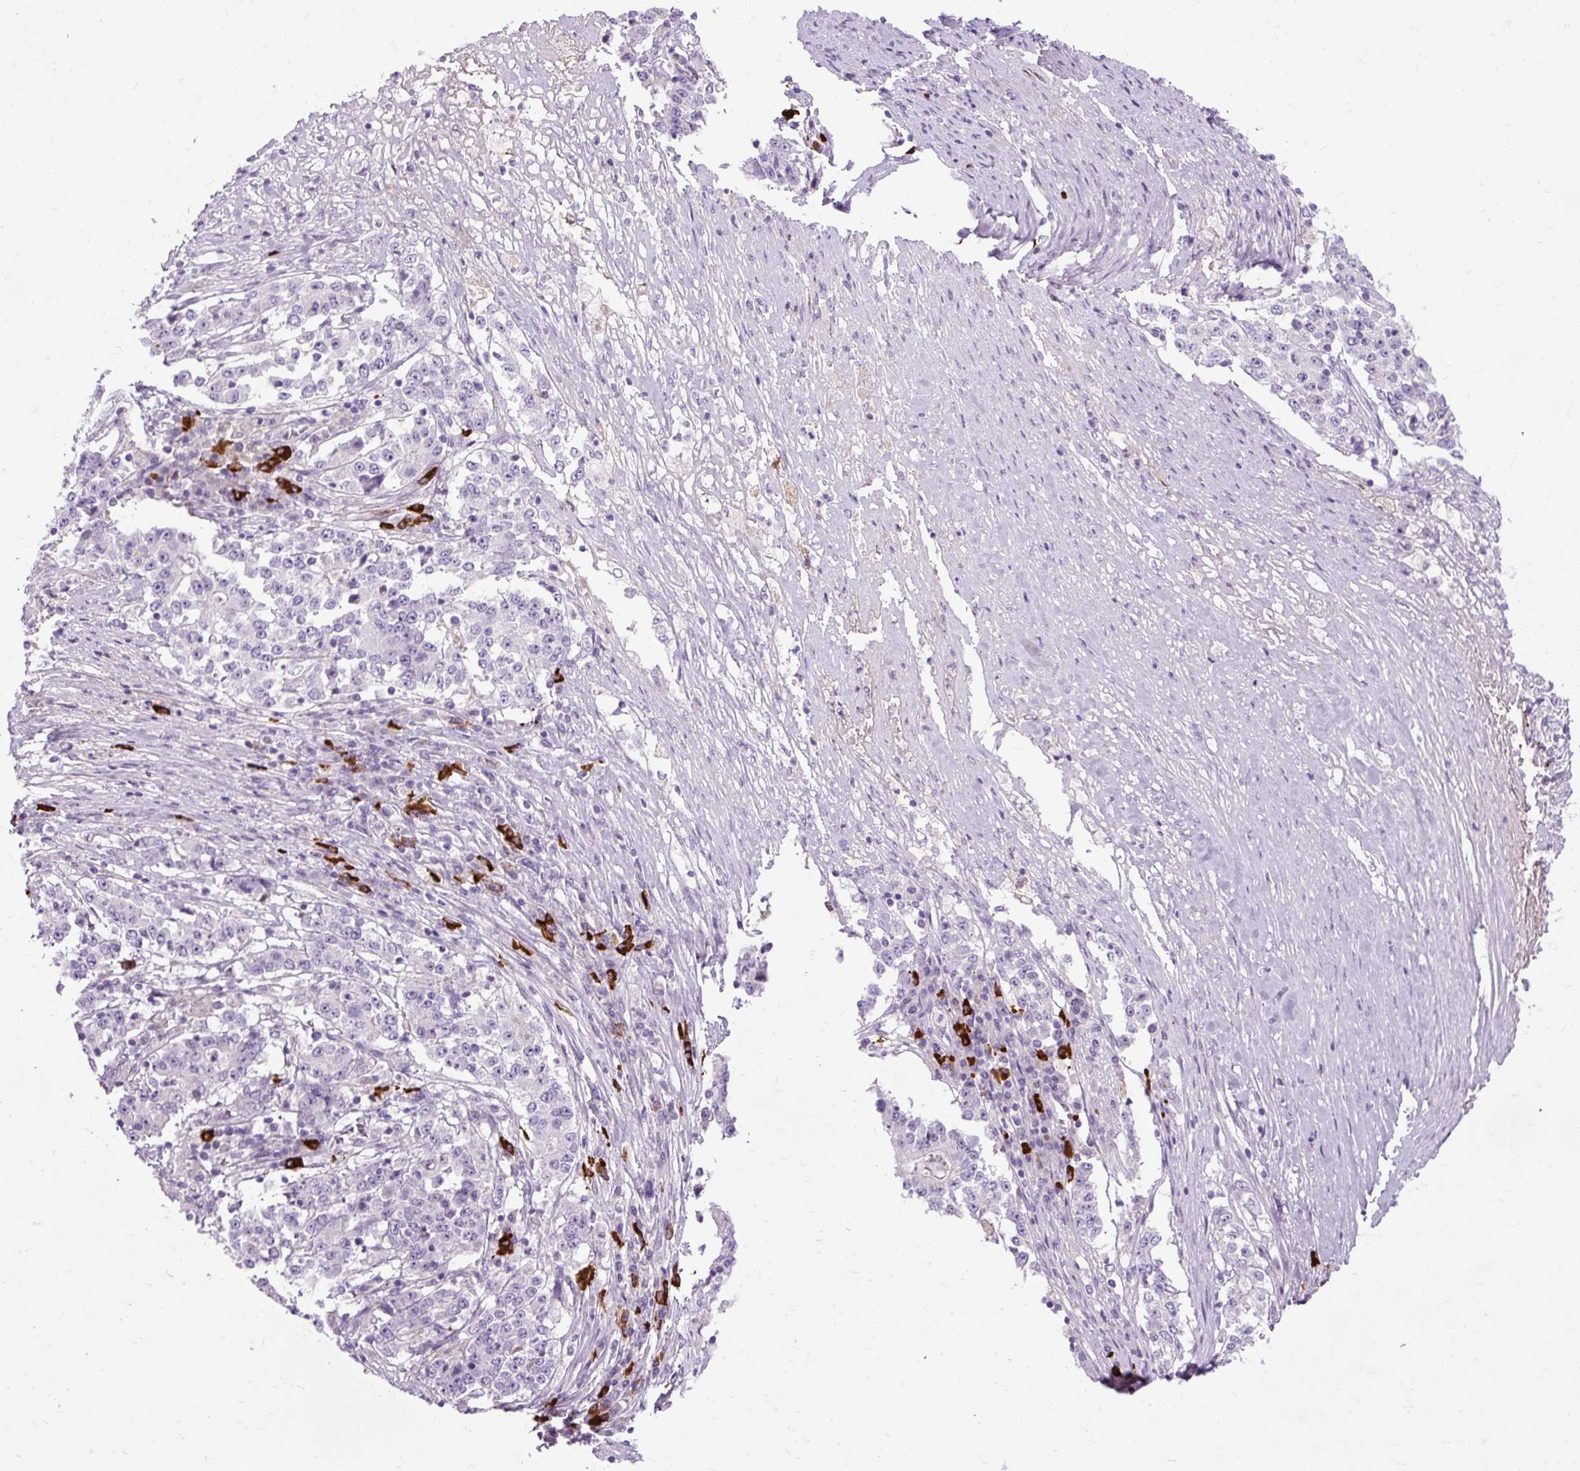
{"staining": {"intensity": "negative", "quantity": "none", "location": "none"}, "tissue": "stomach cancer", "cell_type": "Tumor cells", "image_type": "cancer", "snomed": [{"axis": "morphology", "description": "Adenocarcinoma, NOS"}, {"axis": "topography", "description": "Stomach"}], "caption": "There is no significant staining in tumor cells of adenocarcinoma (stomach).", "gene": "ARRDC2", "patient": {"sex": "male", "age": 59}}